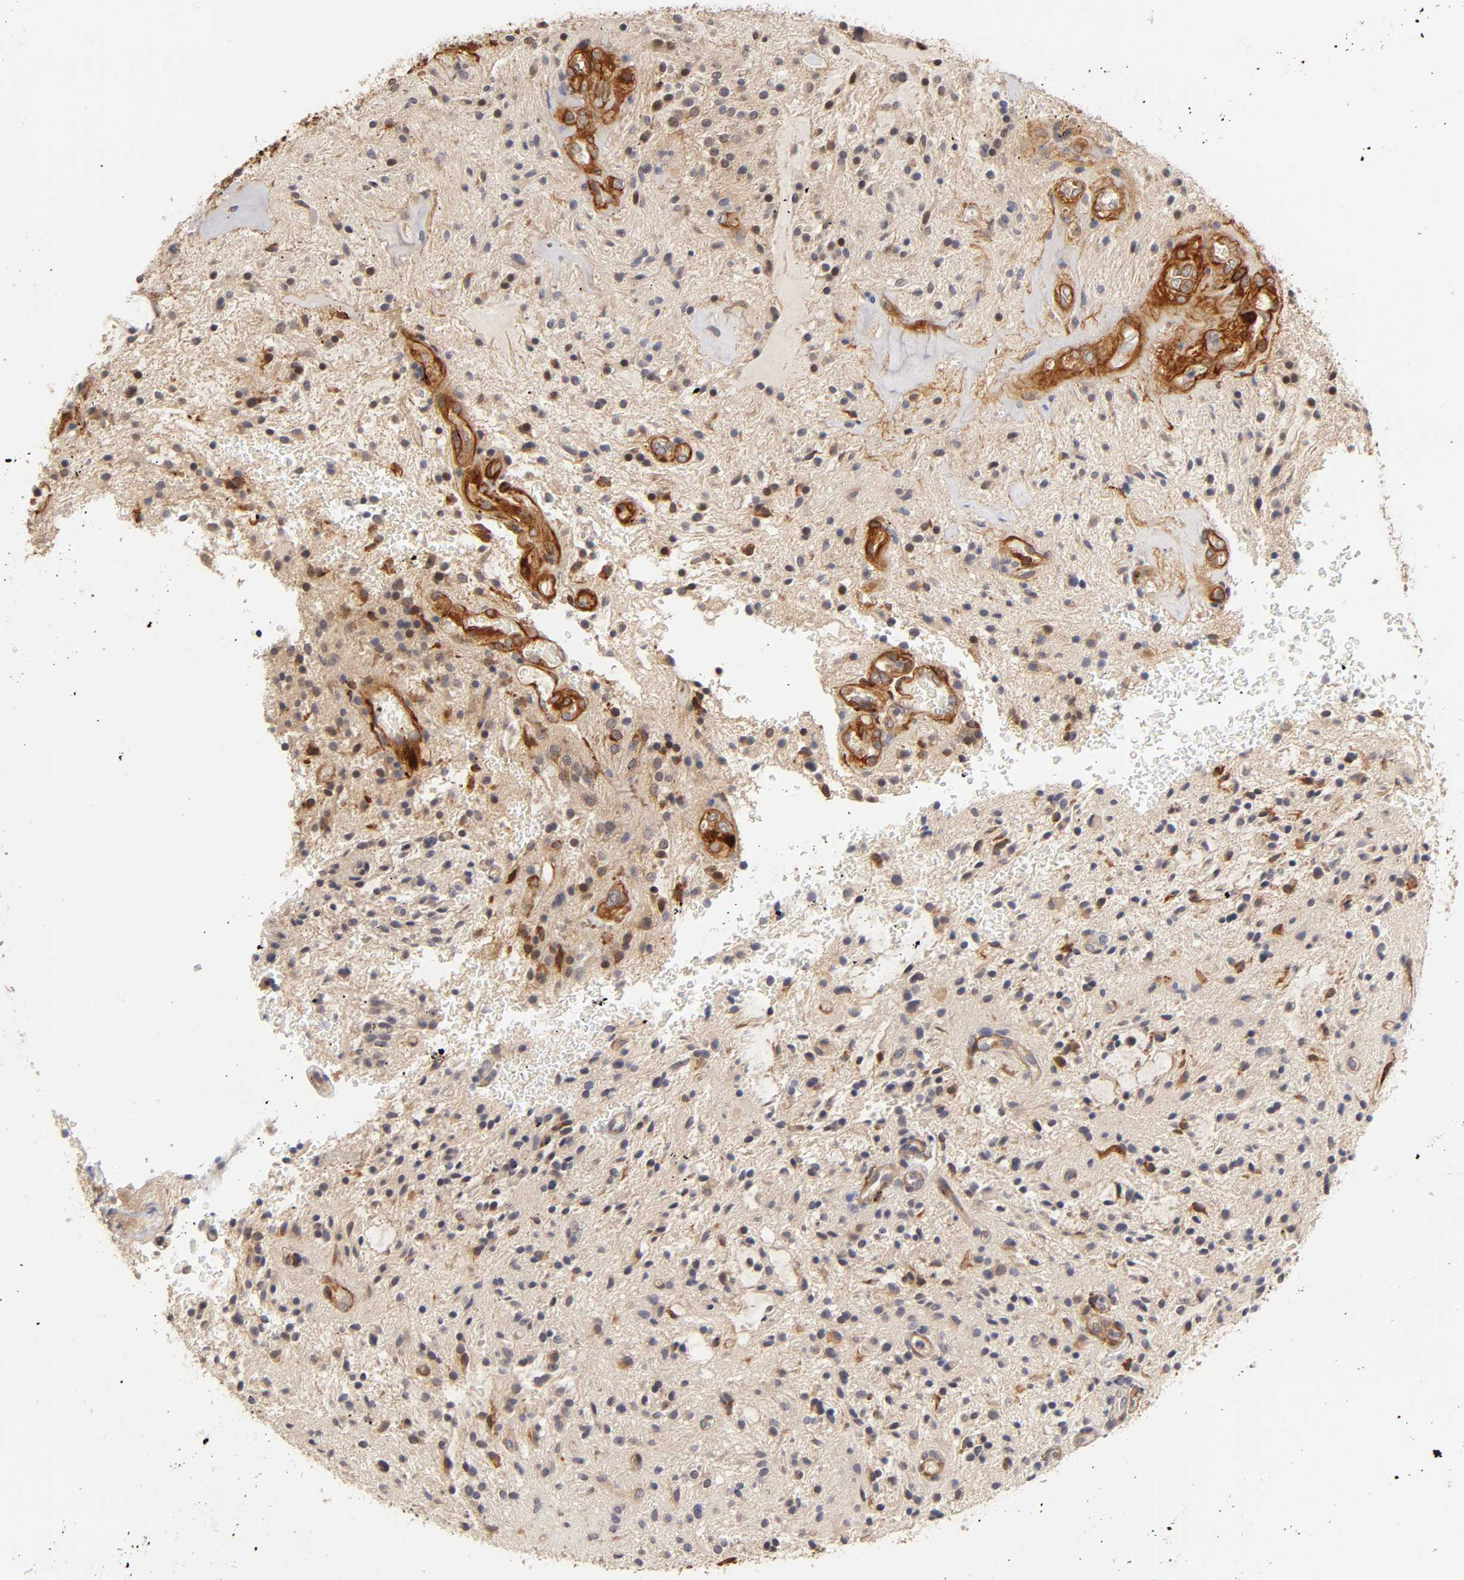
{"staining": {"intensity": "weak", "quantity": "<25%", "location": "cytoplasmic/membranous"}, "tissue": "glioma", "cell_type": "Tumor cells", "image_type": "cancer", "snomed": [{"axis": "morphology", "description": "Glioma, malignant, NOS"}, {"axis": "topography", "description": "Cerebellum"}], "caption": "Tumor cells are negative for protein expression in human glioma (malignant).", "gene": "LAMB1", "patient": {"sex": "female", "age": 10}}